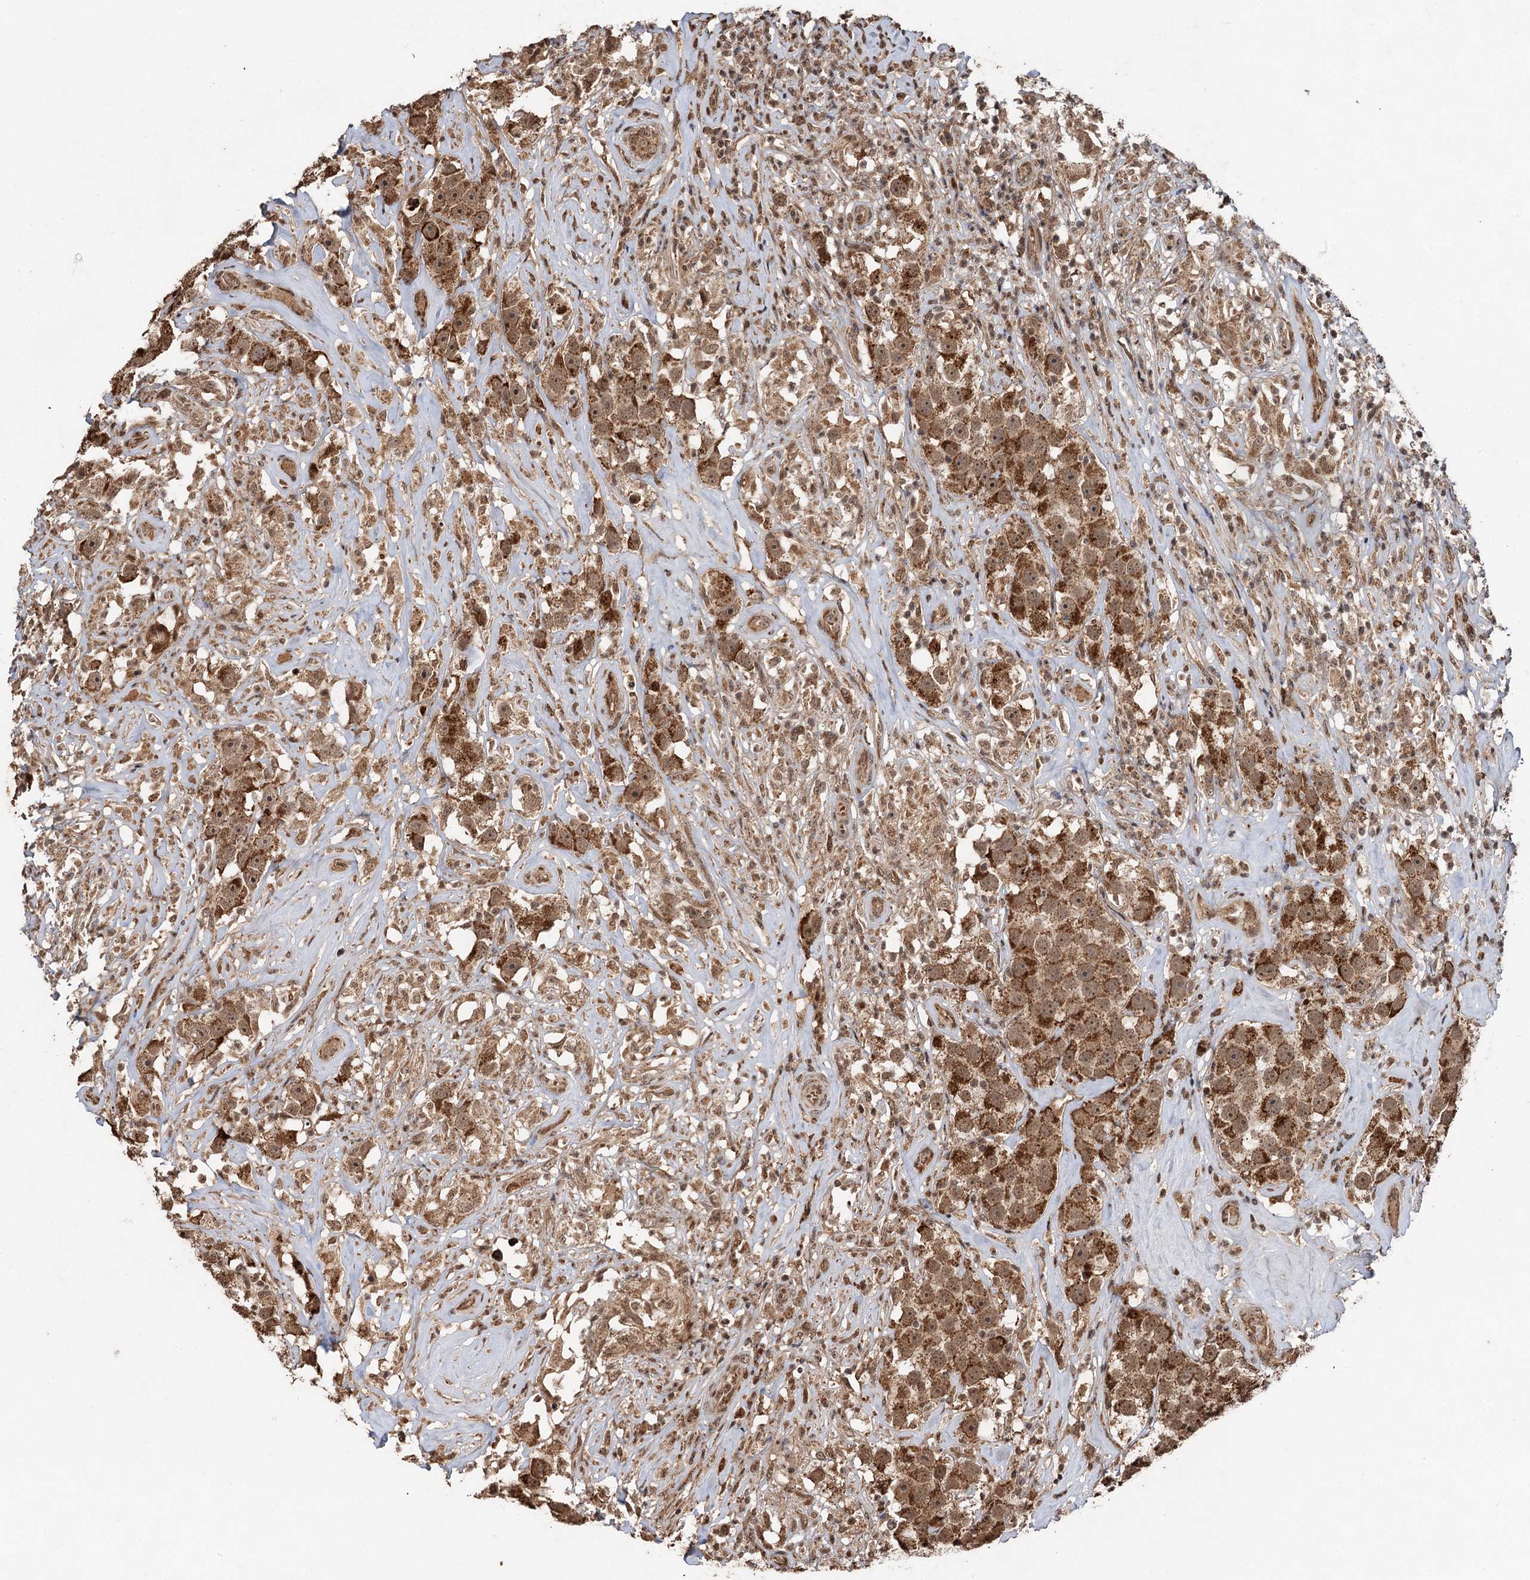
{"staining": {"intensity": "moderate", "quantity": ">75%", "location": "cytoplasmic/membranous,nuclear"}, "tissue": "testis cancer", "cell_type": "Tumor cells", "image_type": "cancer", "snomed": [{"axis": "morphology", "description": "Seminoma, NOS"}, {"axis": "topography", "description": "Testis"}], "caption": "Protein expression analysis of testis cancer demonstrates moderate cytoplasmic/membranous and nuclear positivity in approximately >75% of tumor cells.", "gene": "REP15", "patient": {"sex": "male", "age": 49}}